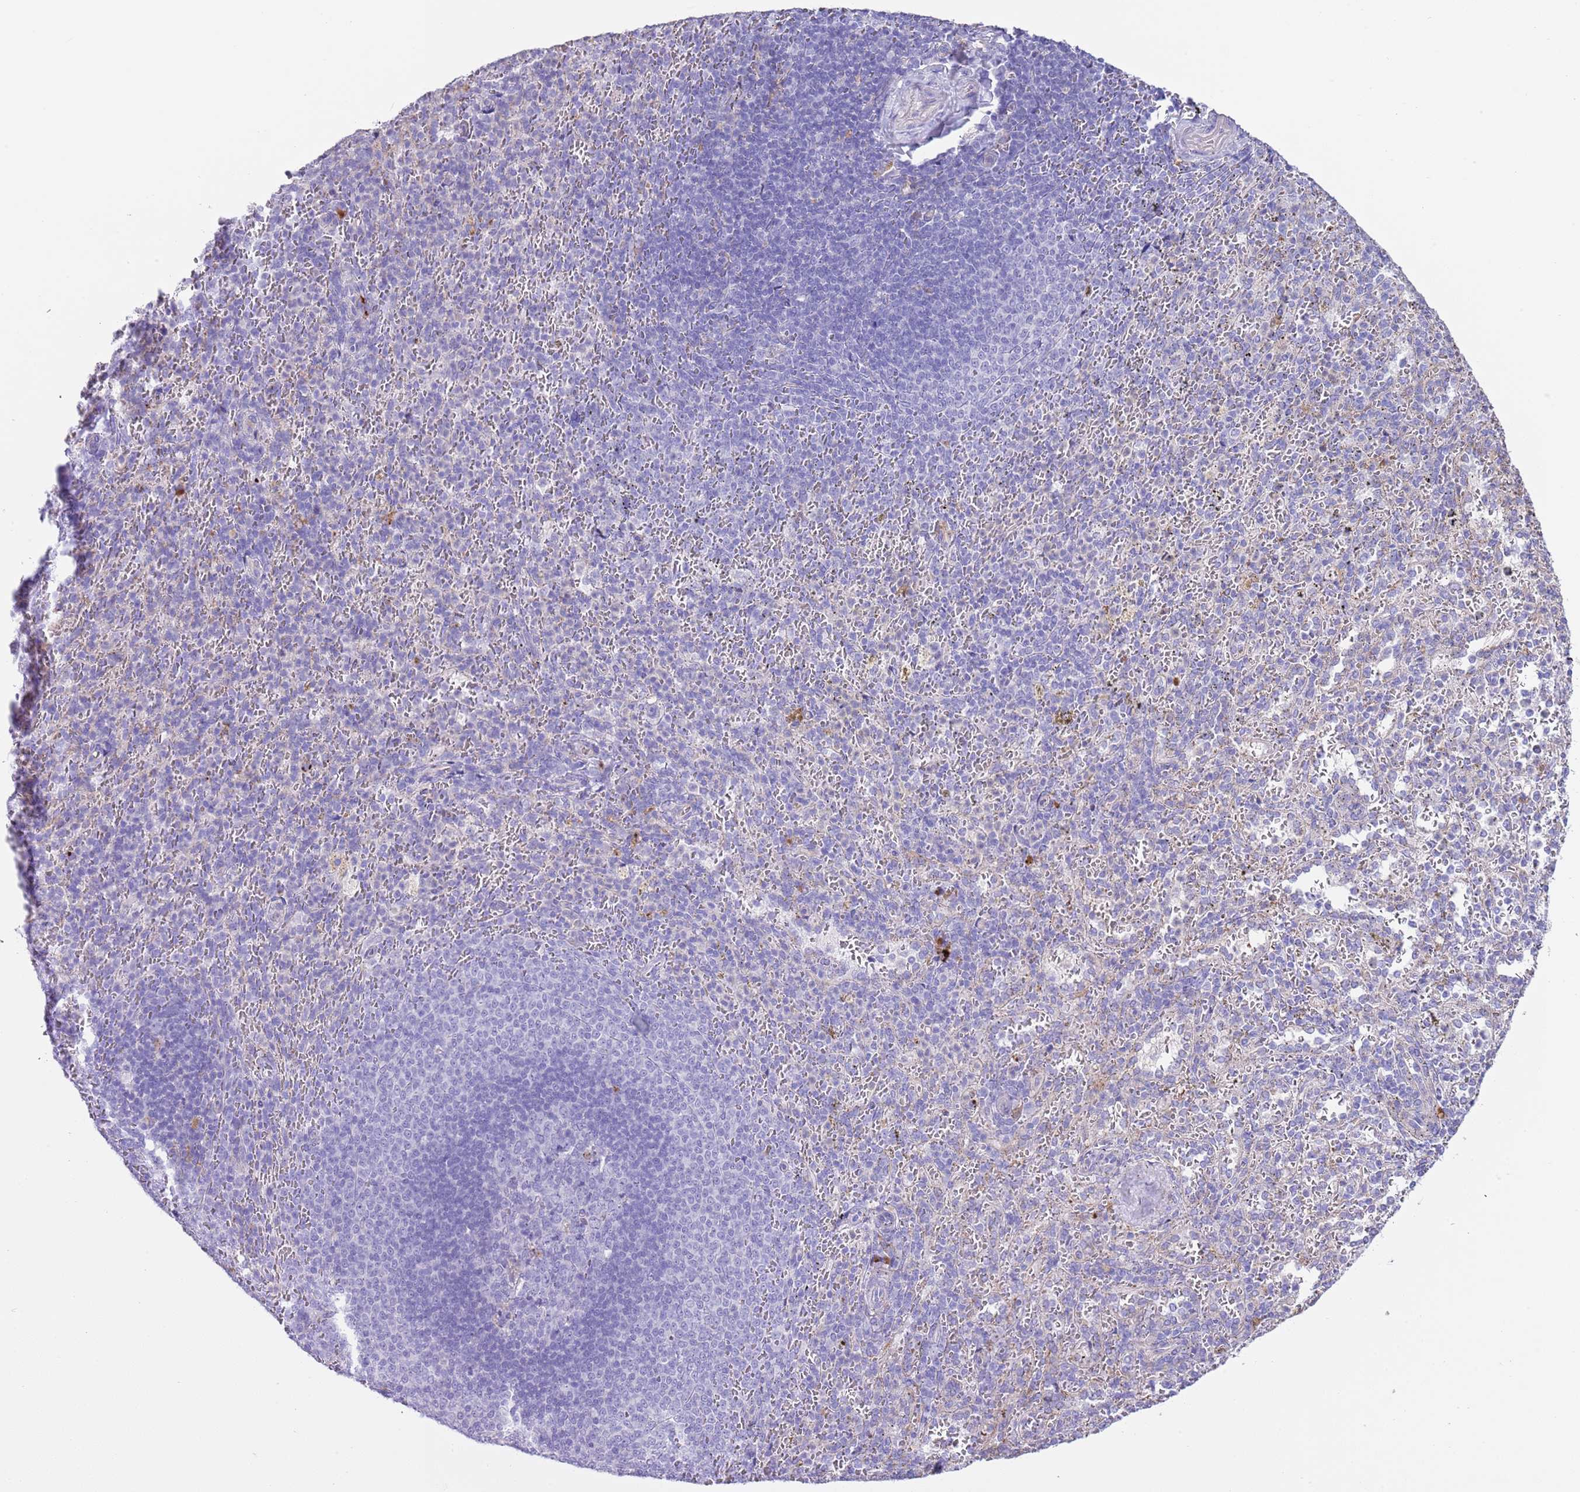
{"staining": {"intensity": "negative", "quantity": "none", "location": "none"}, "tissue": "spleen", "cell_type": "Cells in red pulp", "image_type": "normal", "snomed": [{"axis": "morphology", "description": "Normal tissue, NOS"}, {"axis": "topography", "description": "Spleen"}], "caption": "Immunohistochemistry of benign human spleen displays no staining in cells in red pulp.", "gene": "ABHD17C", "patient": {"sex": "female", "age": 21}}